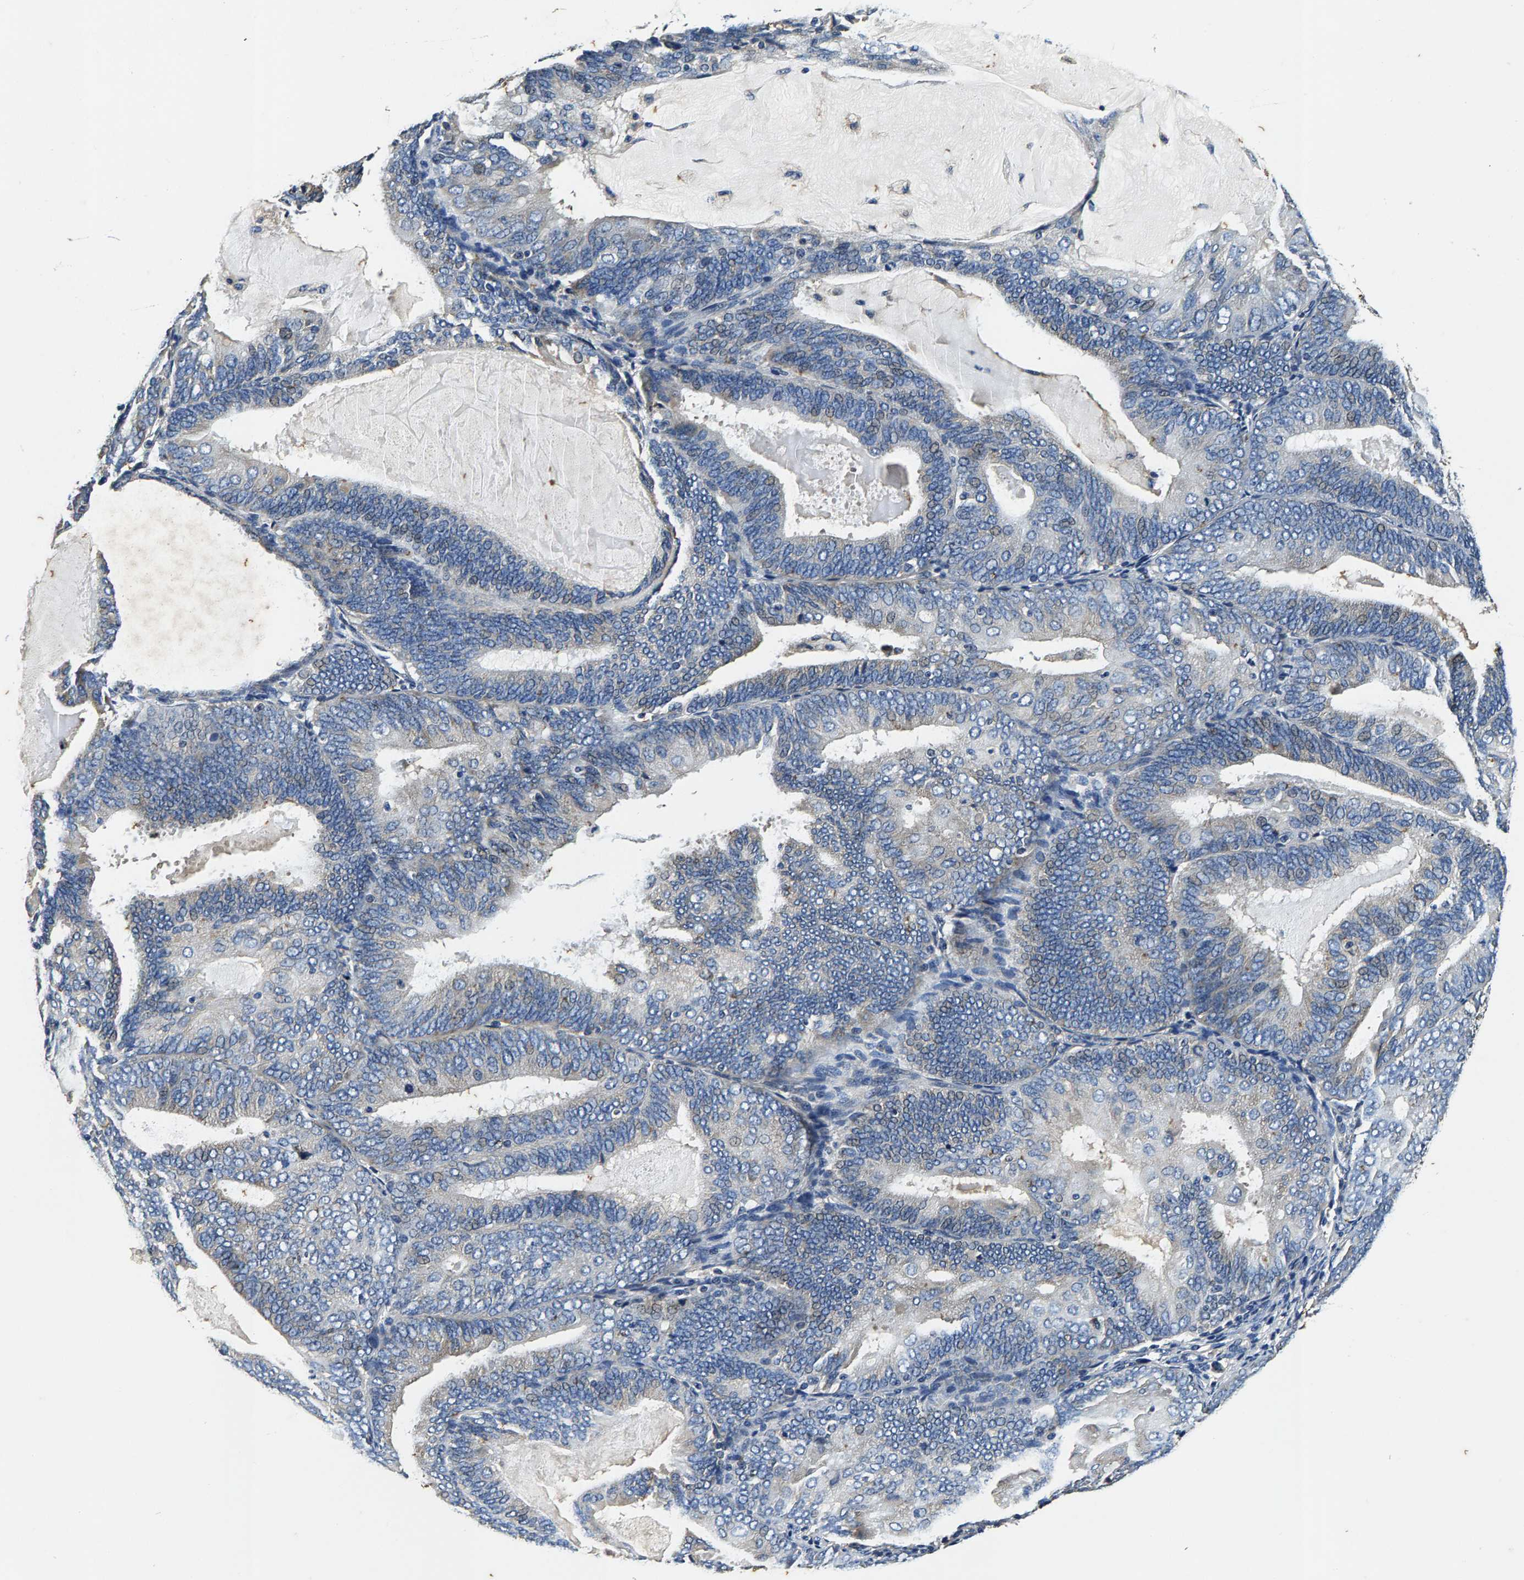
{"staining": {"intensity": "negative", "quantity": "none", "location": "none"}, "tissue": "endometrial cancer", "cell_type": "Tumor cells", "image_type": "cancer", "snomed": [{"axis": "morphology", "description": "Adenocarcinoma, NOS"}, {"axis": "topography", "description": "Endometrium"}], "caption": "High magnification brightfield microscopy of adenocarcinoma (endometrial) stained with DAB (3,3'-diaminobenzidine) (brown) and counterstained with hematoxylin (blue): tumor cells show no significant positivity.", "gene": "PI4KB", "patient": {"sex": "female", "age": 81}}